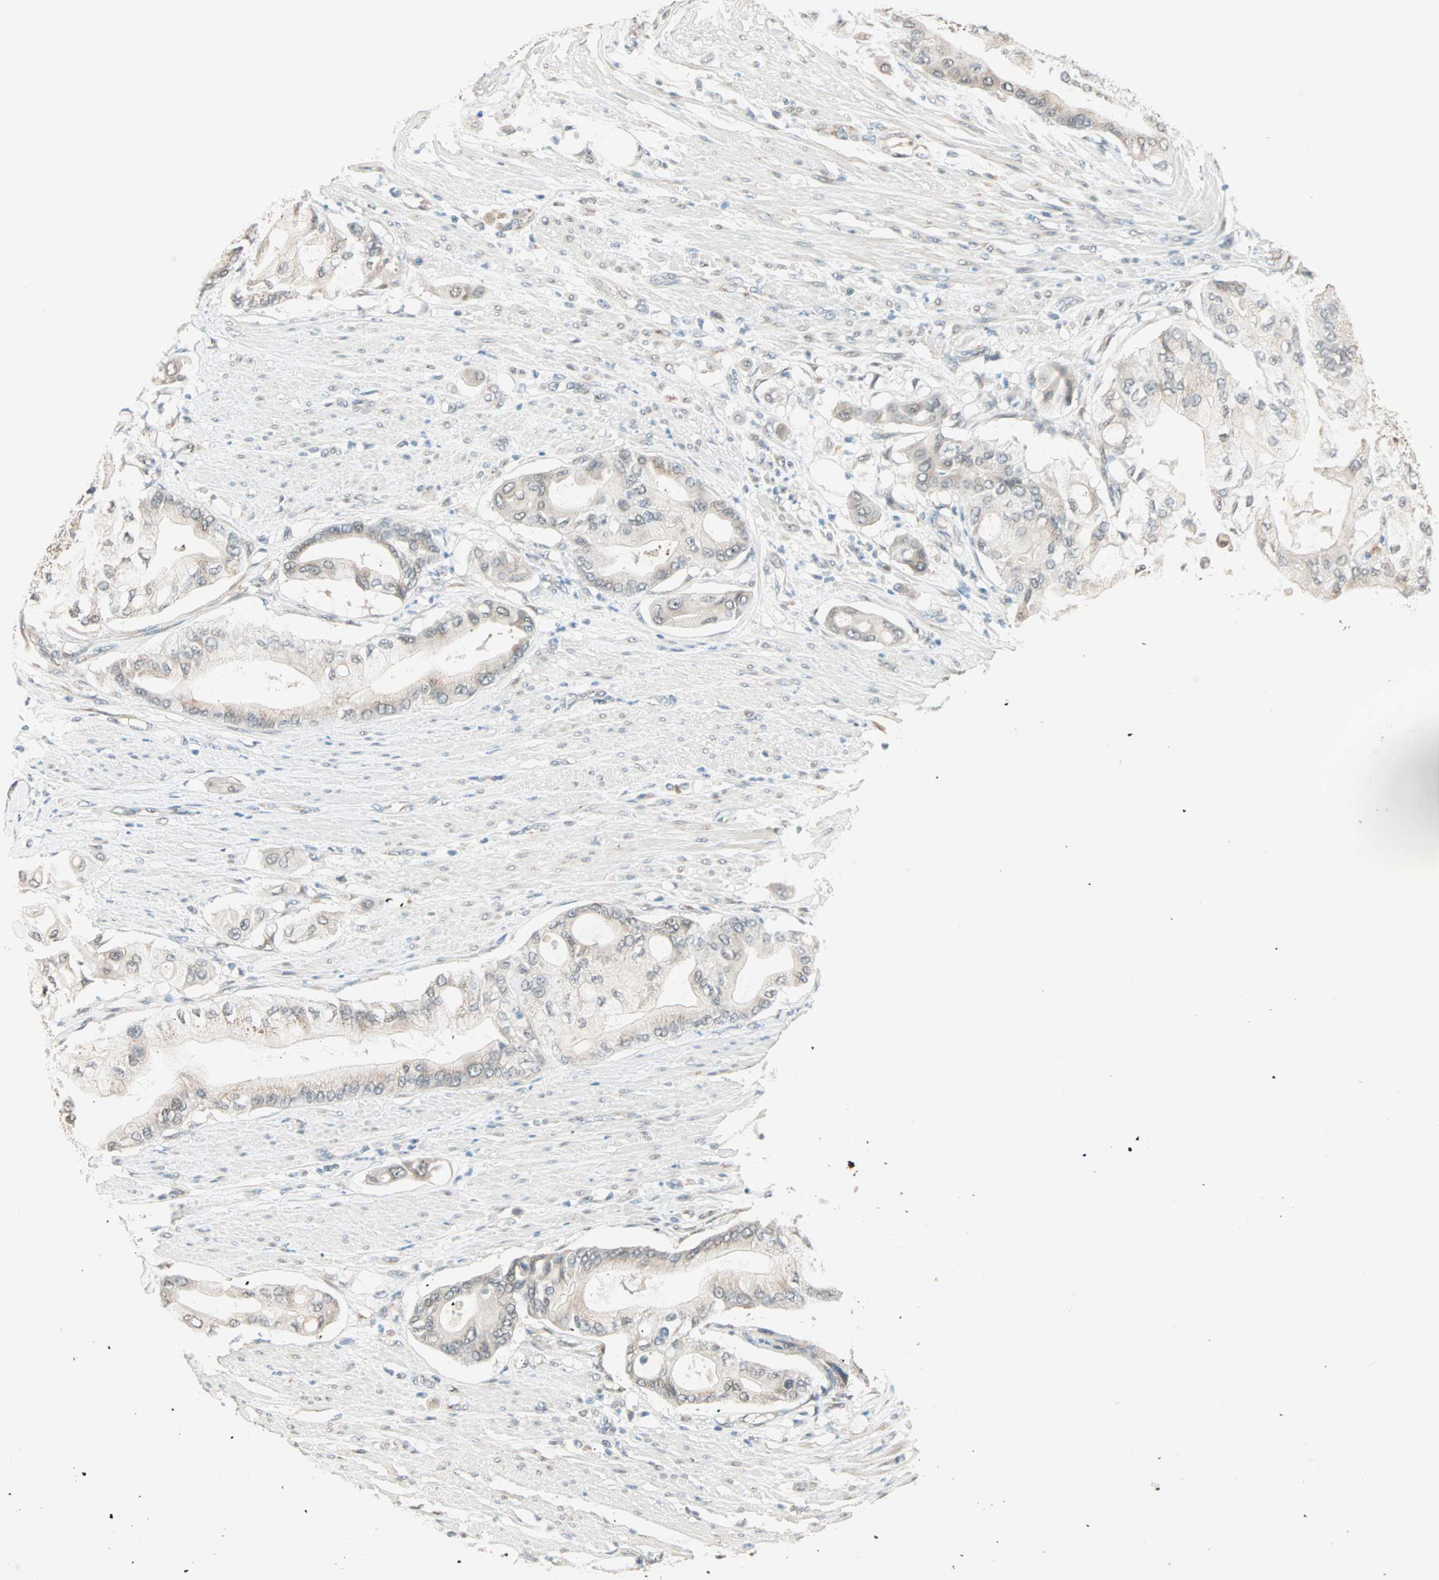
{"staining": {"intensity": "weak", "quantity": "<25%", "location": "cytoplasmic/membranous"}, "tissue": "pancreatic cancer", "cell_type": "Tumor cells", "image_type": "cancer", "snomed": [{"axis": "morphology", "description": "Adenocarcinoma, NOS"}, {"axis": "morphology", "description": "Adenocarcinoma, metastatic, NOS"}, {"axis": "topography", "description": "Lymph node"}, {"axis": "topography", "description": "Pancreas"}, {"axis": "topography", "description": "Duodenum"}], "caption": "DAB immunohistochemical staining of human pancreatic cancer (adenocarcinoma) demonstrates no significant positivity in tumor cells. (Immunohistochemistry (ihc), brightfield microscopy, high magnification).", "gene": "PRDM2", "patient": {"sex": "female", "age": 64}}